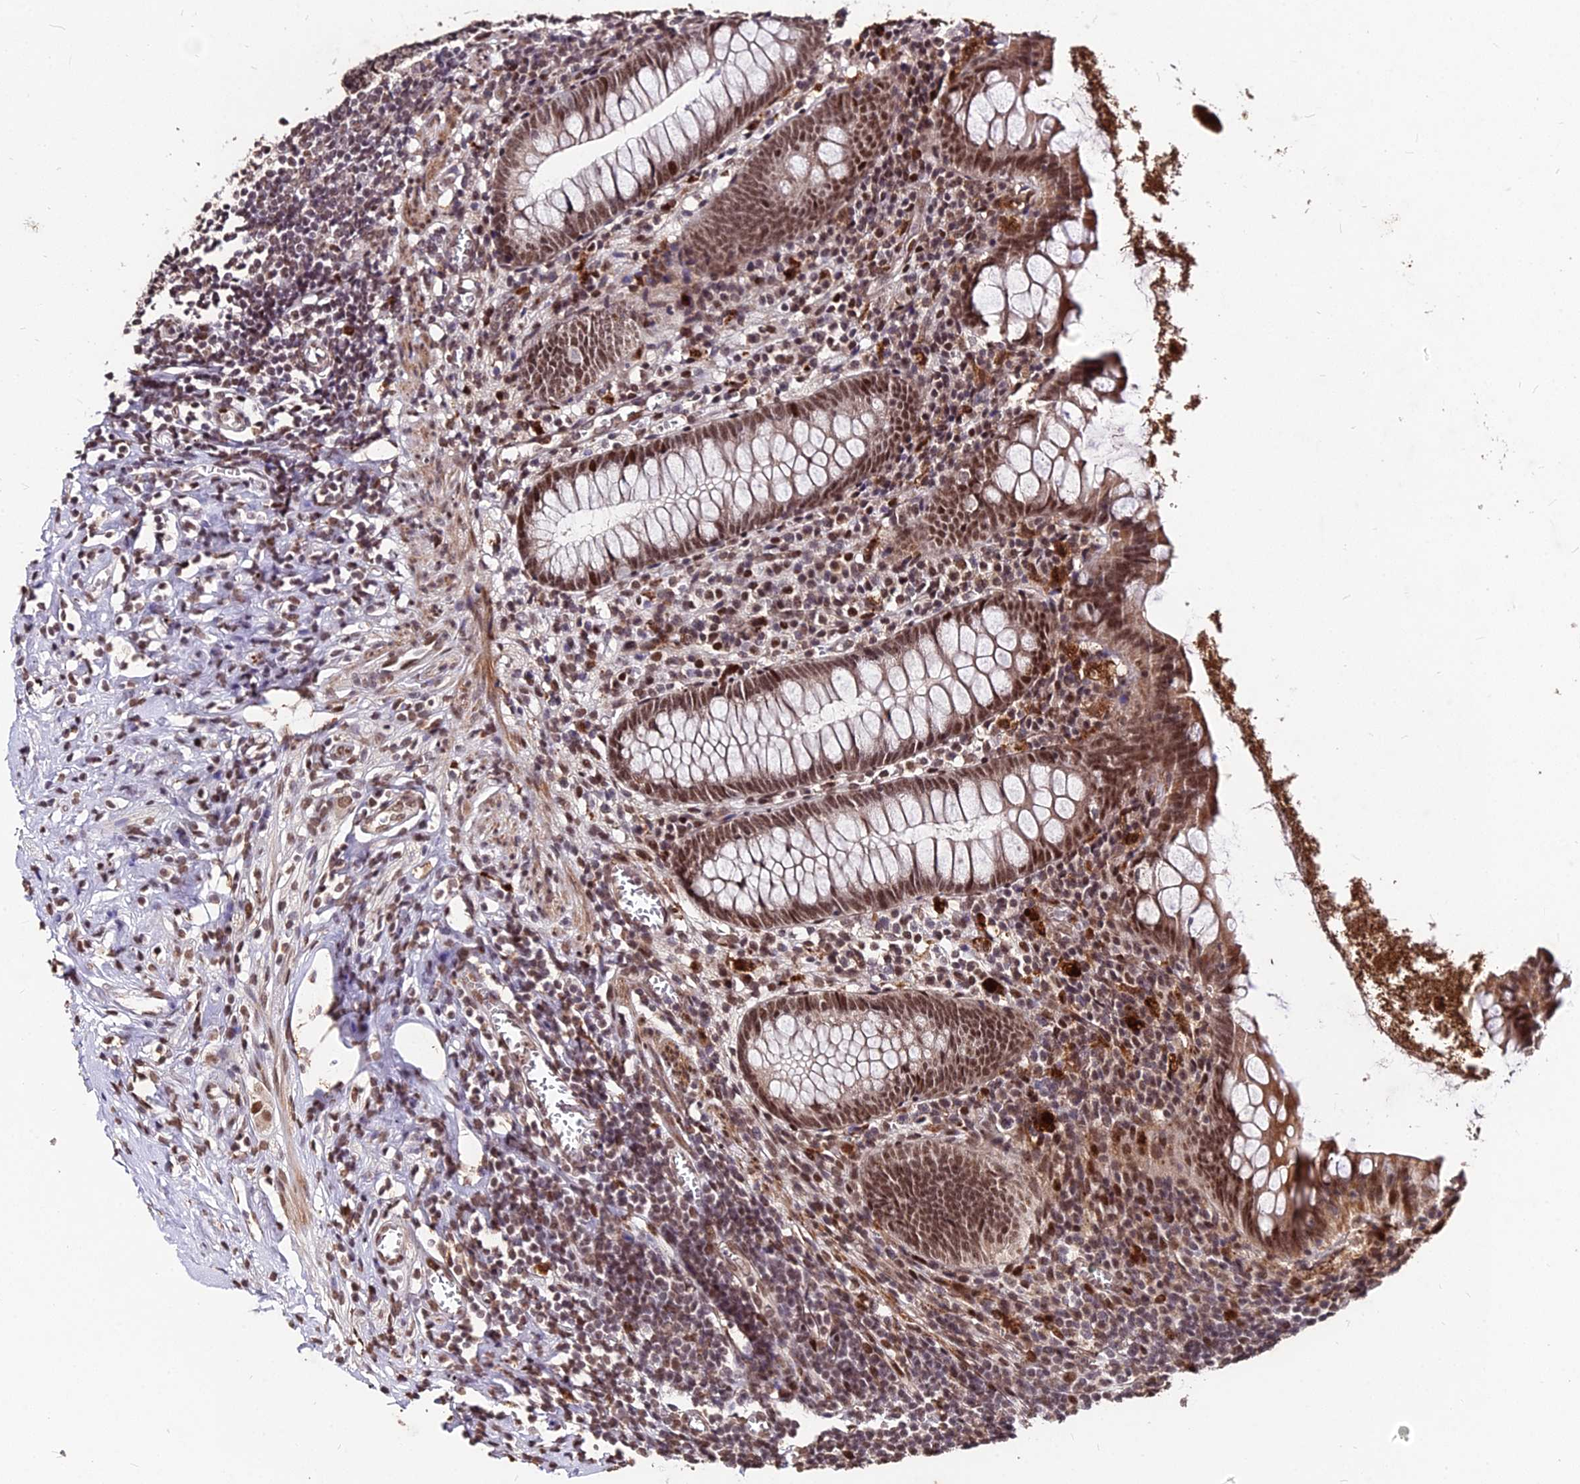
{"staining": {"intensity": "moderate", "quantity": ">75%", "location": "nuclear"}, "tissue": "appendix", "cell_type": "Glandular cells", "image_type": "normal", "snomed": [{"axis": "morphology", "description": "Normal tissue, NOS"}, {"axis": "topography", "description": "Appendix"}], "caption": "Appendix stained with DAB (3,3'-diaminobenzidine) immunohistochemistry displays medium levels of moderate nuclear positivity in approximately >75% of glandular cells.", "gene": "ZBED4", "patient": {"sex": "female", "age": 51}}